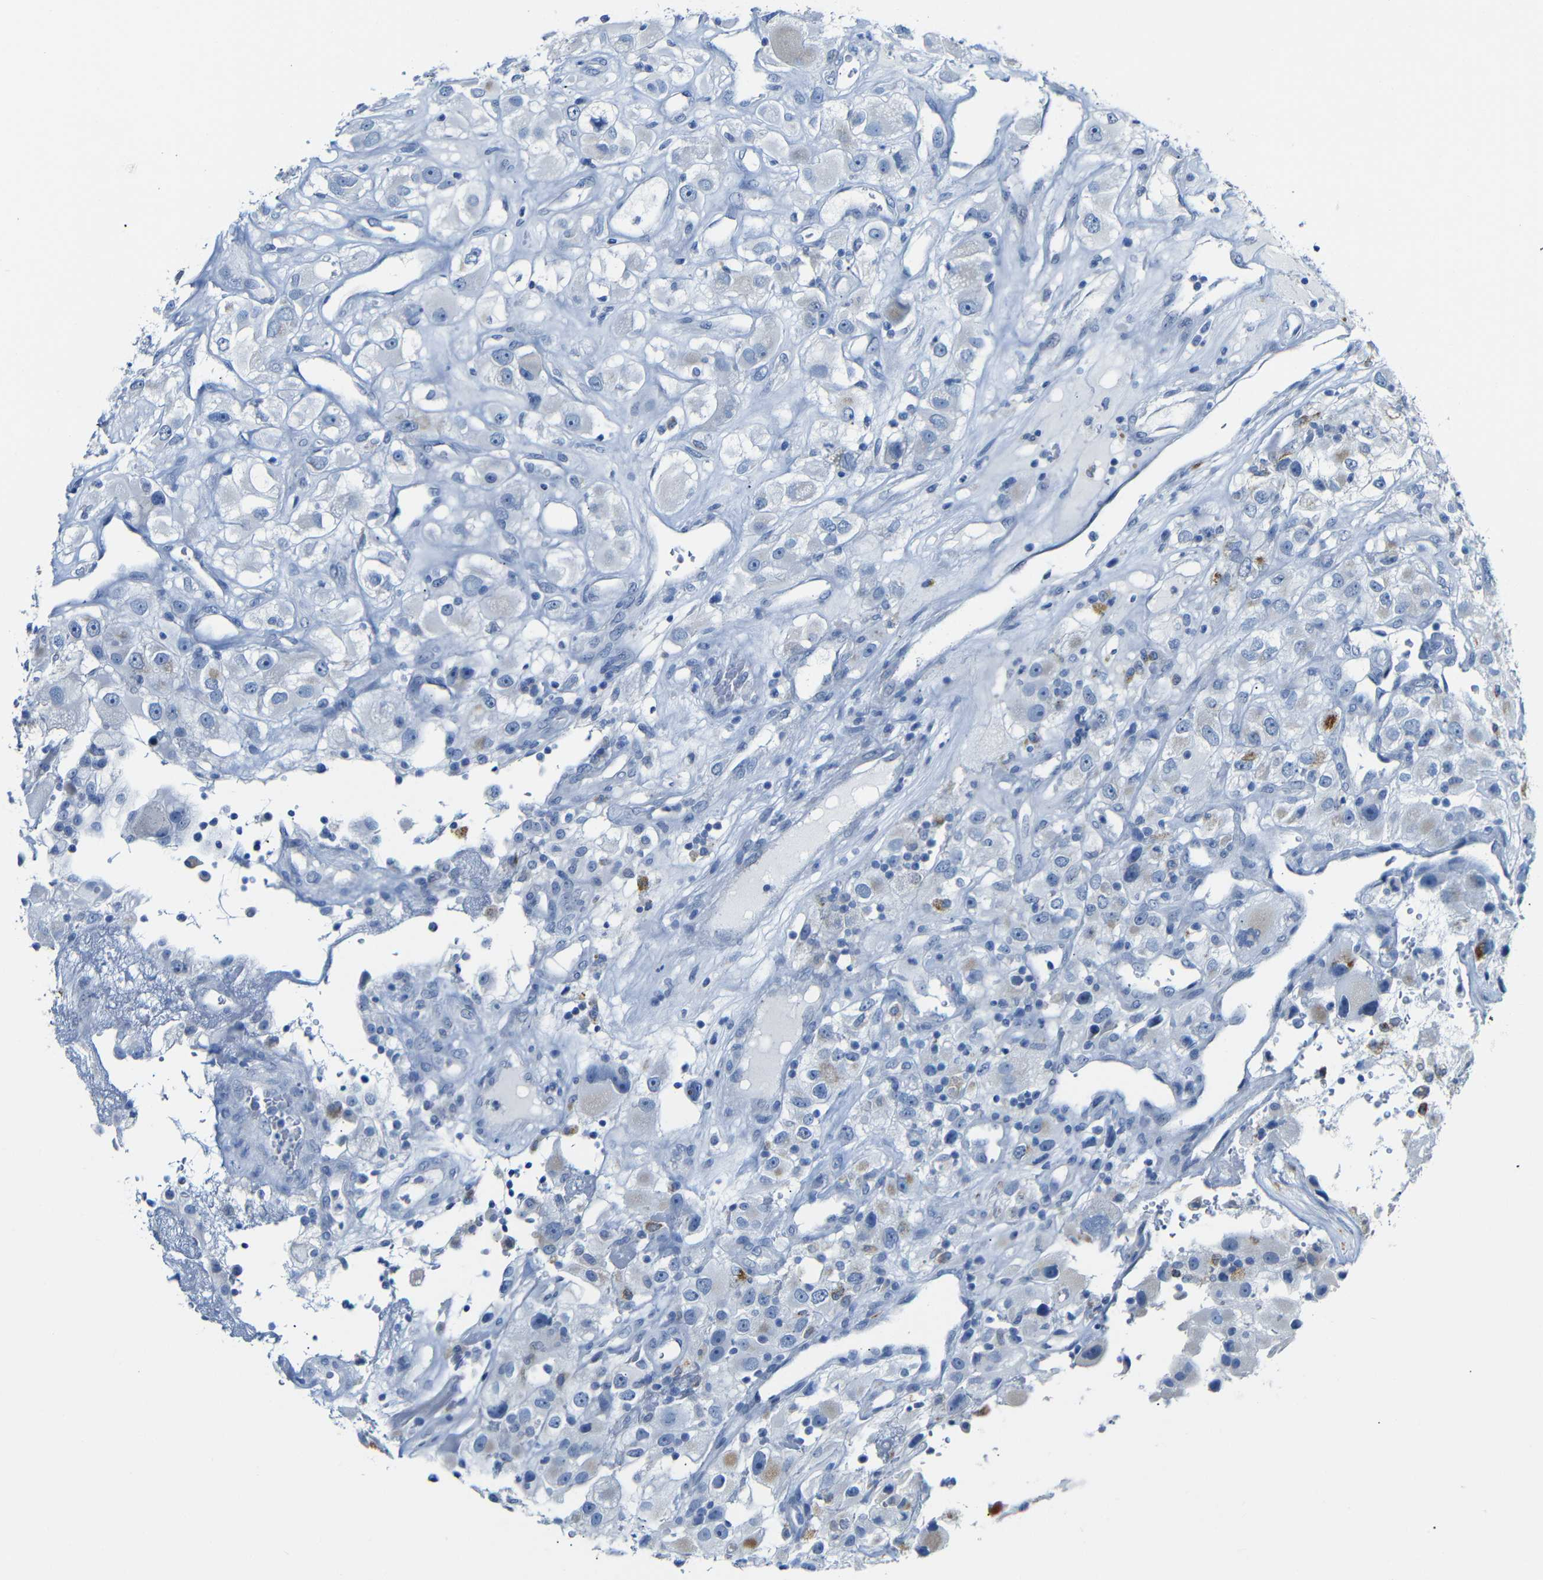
{"staining": {"intensity": "negative", "quantity": "none", "location": "none"}, "tissue": "renal cancer", "cell_type": "Tumor cells", "image_type": "cancer", "snomed": [{"axis": "morphology", "description": "Adenocarcinoma, NOS"}, {"axis": "topography", "description": "Kidney"}], "caption": "Tumor cells are negative for brown protein staining in renal adenocarcinoma.", "gene": "C15orf48", "patient": {"sex": "female", "age": 52}}